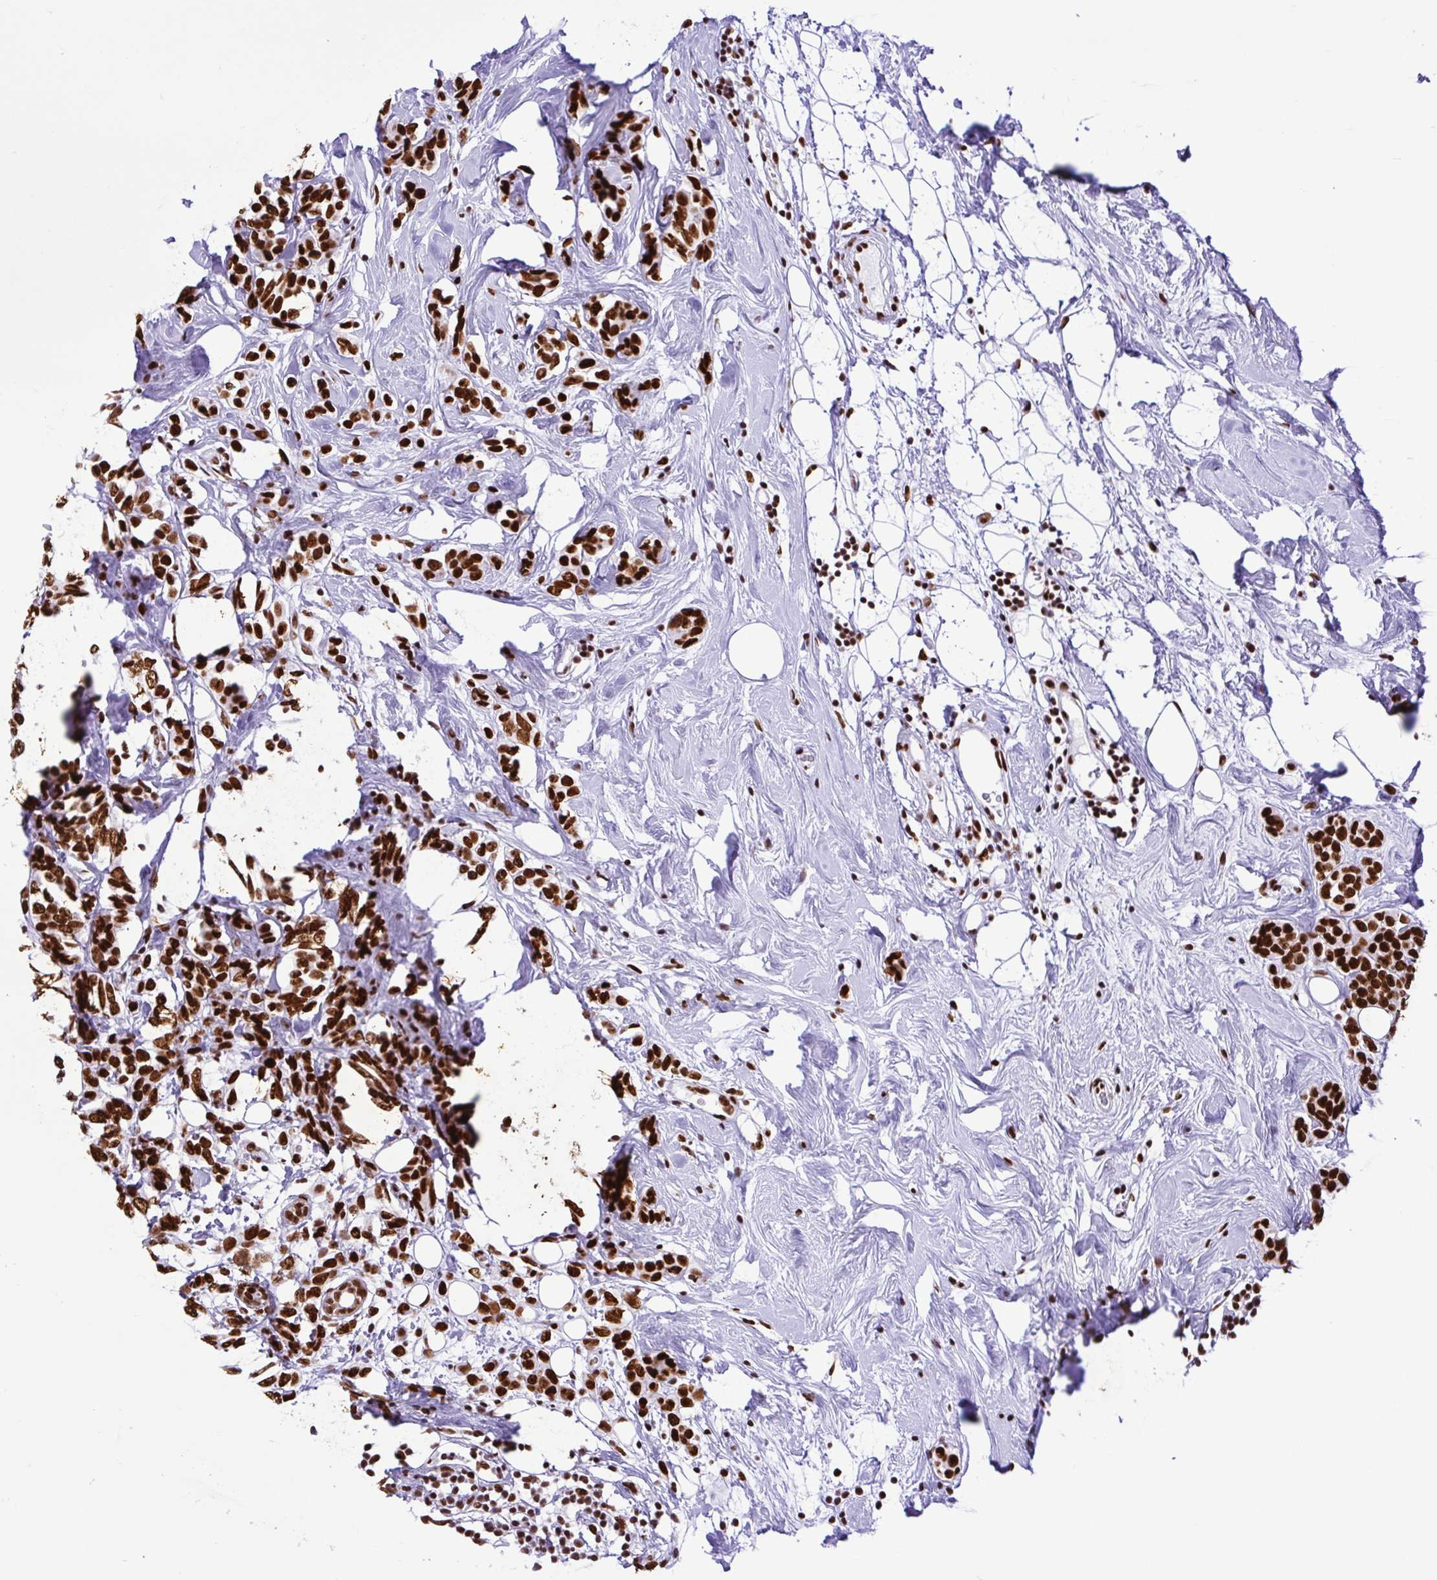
{"staining": {"intensity": "strong", "quantity": ">75%", "location": "nuclear"}, "tissue": "breast cancer", "cell_type": "Tumor cells", "image_type": "cancer", "snomed": [{"axis": "morphology", "description": "Lobular carcinoma"}, {"axis": "topography", "description": "Breast"}], "caption": "Protein staining by immunohistochemistry (IHC) reveals strong nuclear expression in about >75% of tumor cells in lobular carcinoma (breast).", "gene": "TRIM28", "patient": {"sex": "female", "age": 49}}